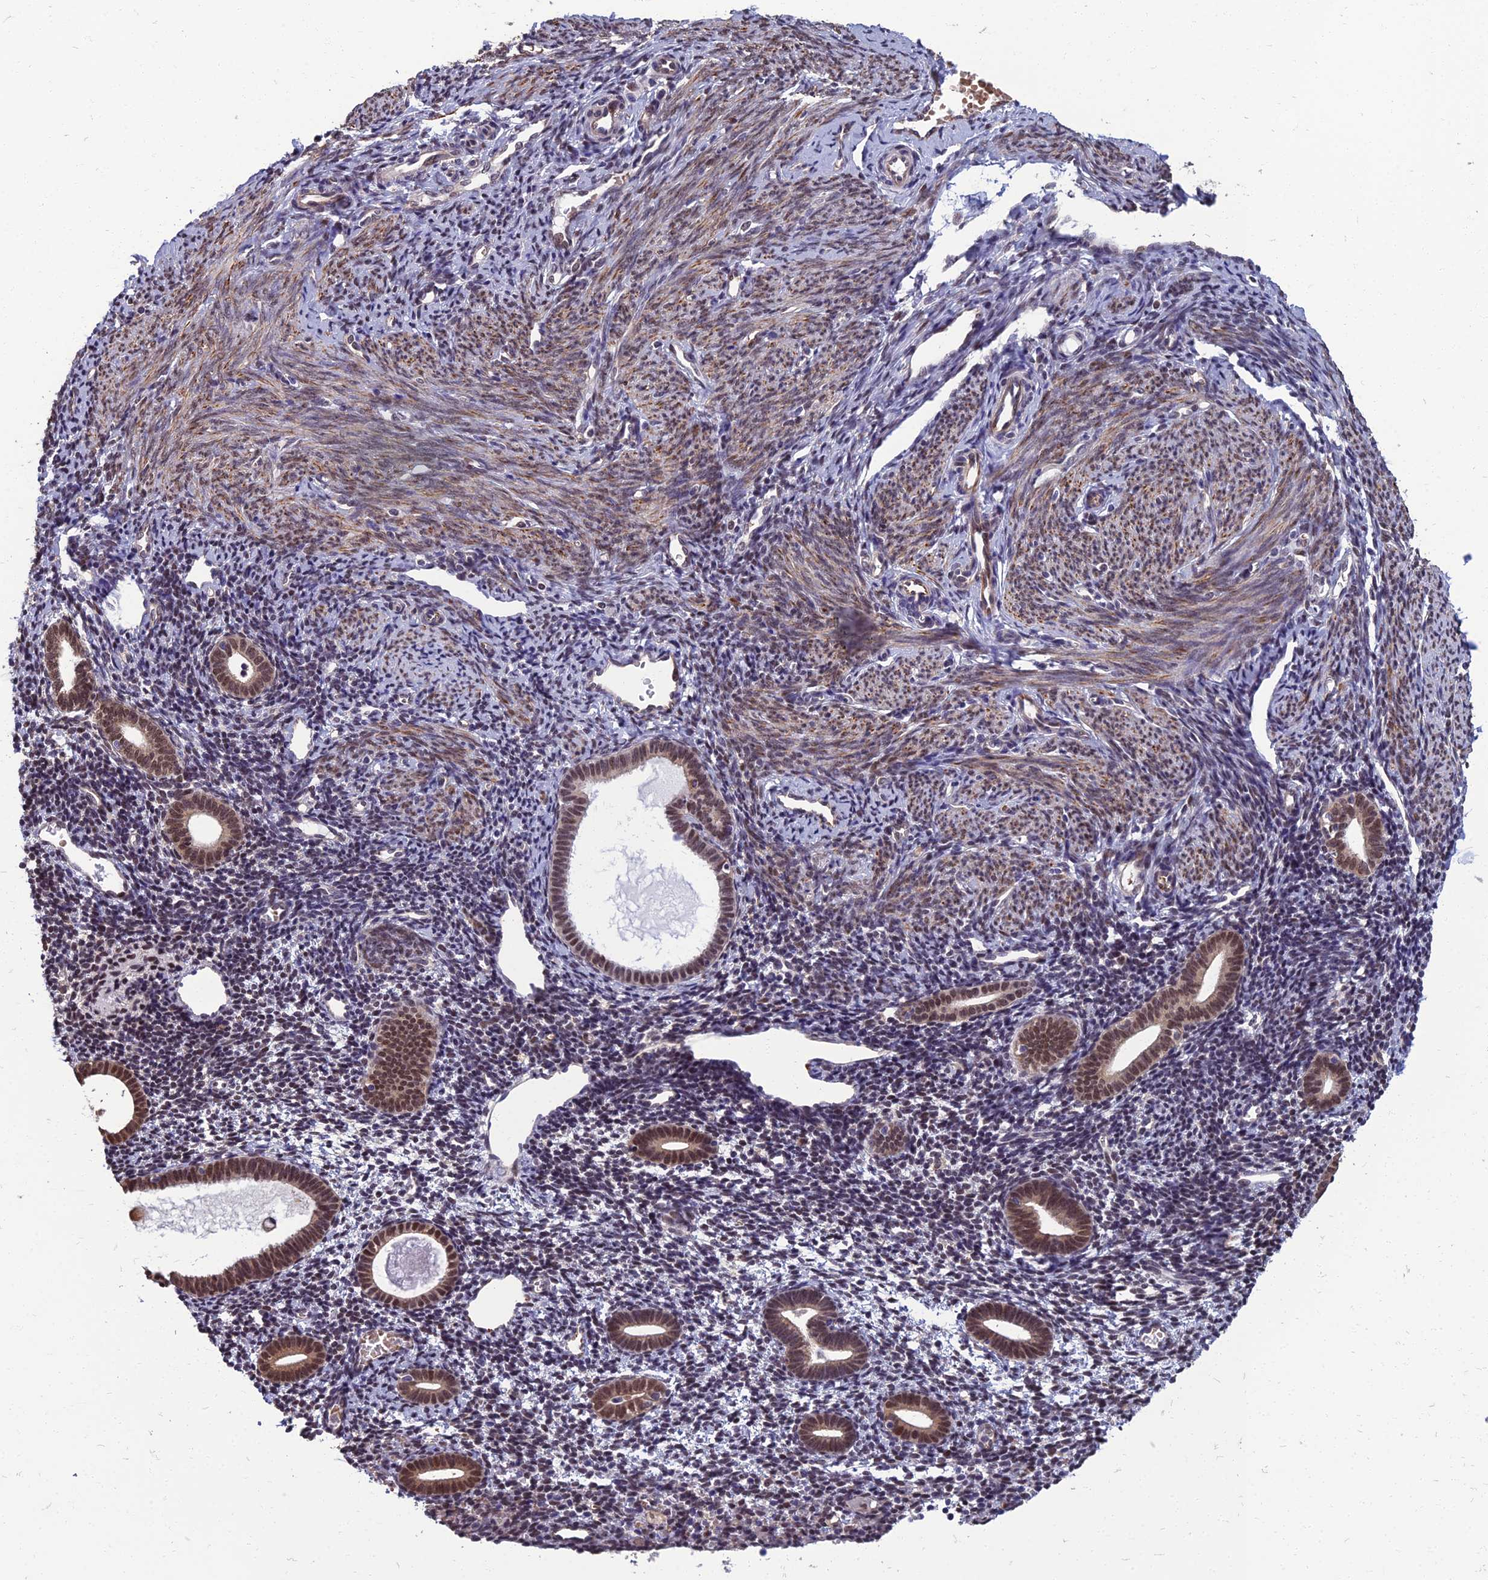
{"staining": {"intensity": "moderate", "quantity": "<25%", "location": "nuclear"}, "tissue": "endometrium", "cell_type": "Cells in endometrial stroma", "image_type": "normal", "snomed": [{"axis": "morphology", "description": "Normal tissue, NOS"}, {"axis": "topography", "description": "Endometrium"}], "caption": "Moderate nuclear protein staining is present in approximately <25% of cells in endometrial stroma in endometrium. (brown staining indicates protein expression, while blue staining denotes nuclei).", "gene": "NR4A3", "patient": {"sex": "female", "age": 56}}